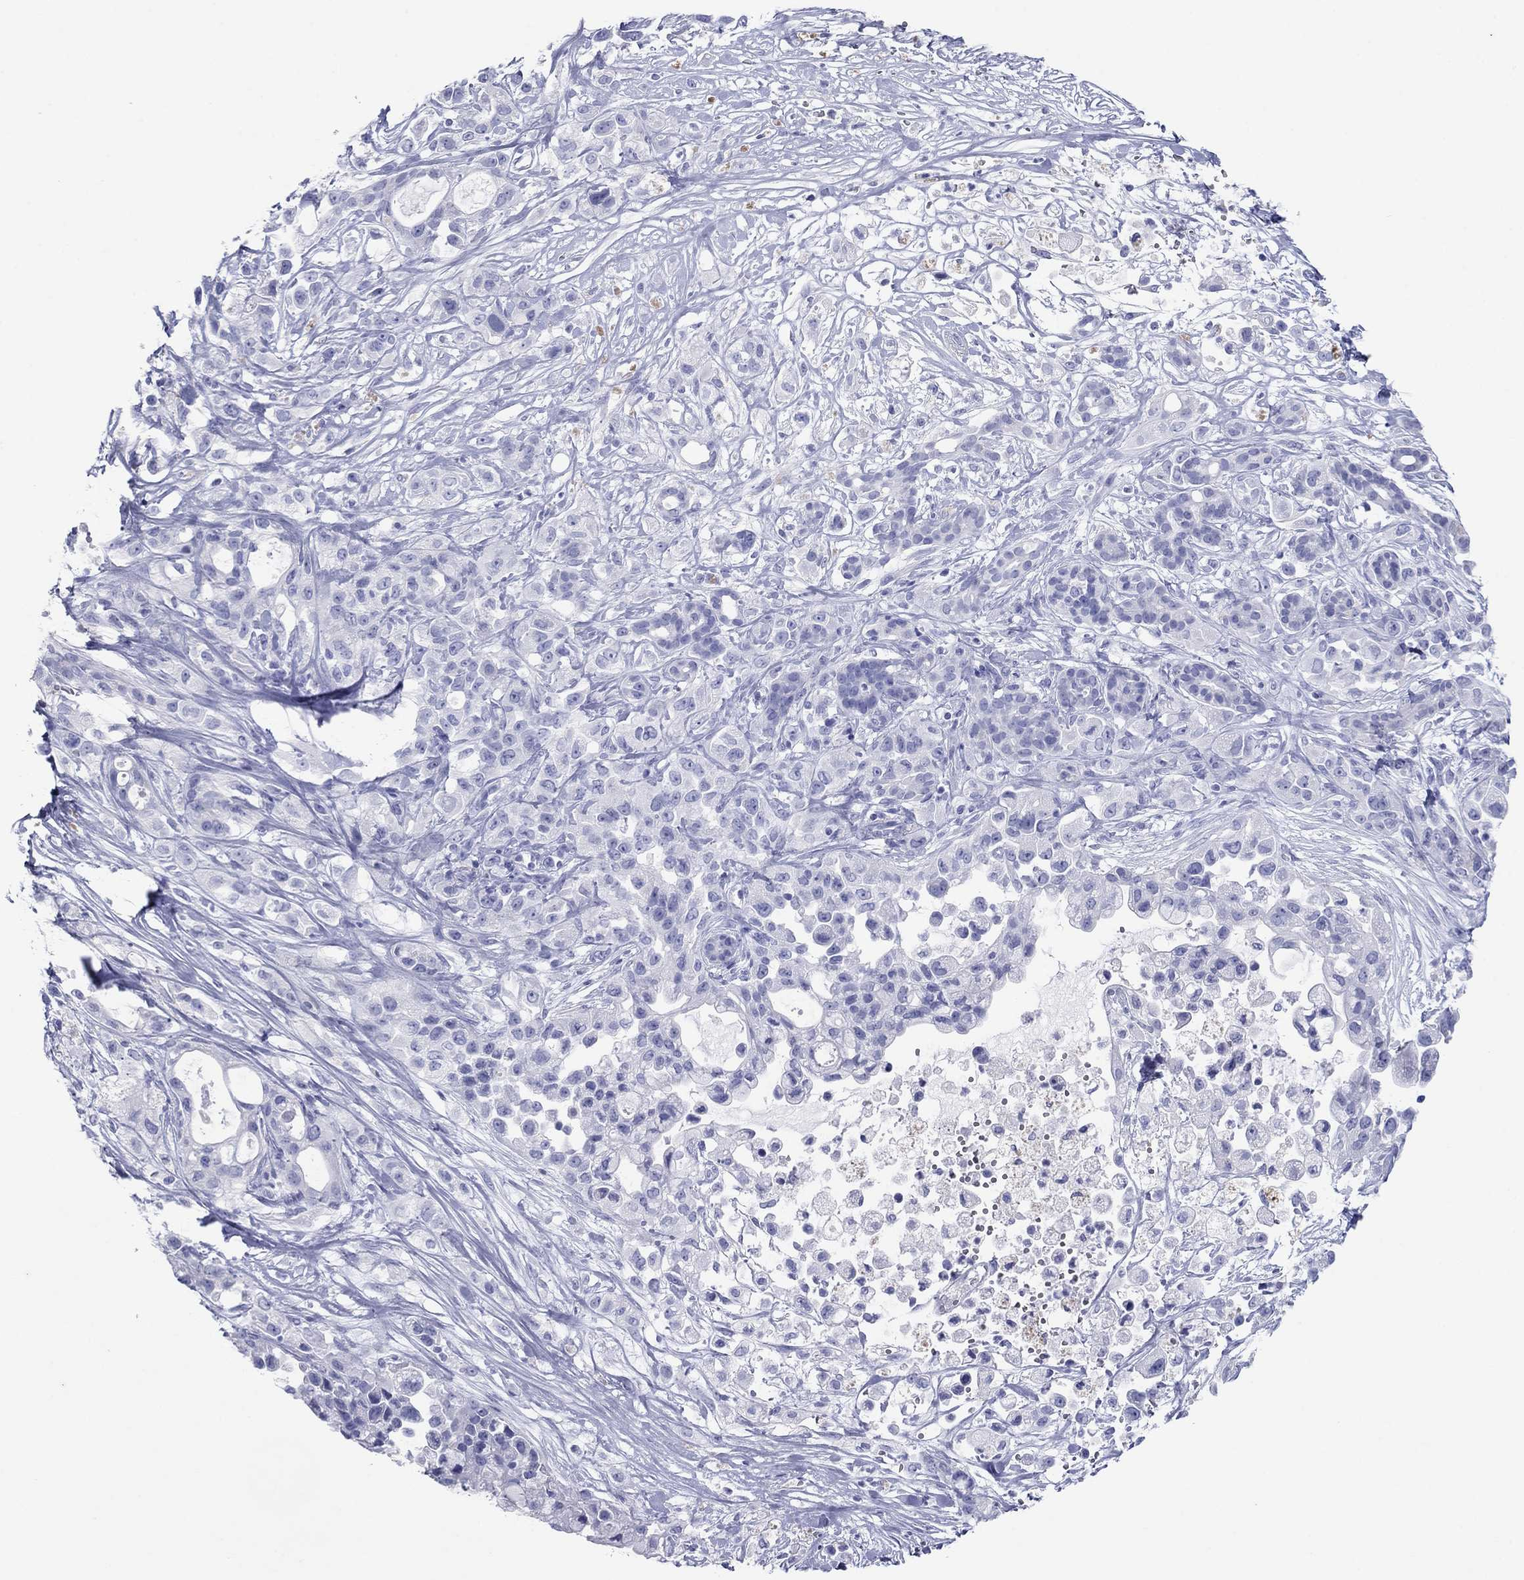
{"staining": {"intensity": "negative", "quantity": "none", "location": "none"}, "tissue": "pancreatic cancer", "cell_type": "Tumor cells", "image_type": "cancer", "snomed": [{"axis": "morphology", "description": "Adenocarcinoma, NOS"}, {"axis": "topography", "description": "Pancreas"}], "caption": "Pancreatic cancer was stained to show a protein in brown. There is no significant expression in tumor cells.", "gene": "ATP4A", "patient": {"sex": "male", "age": 44}}